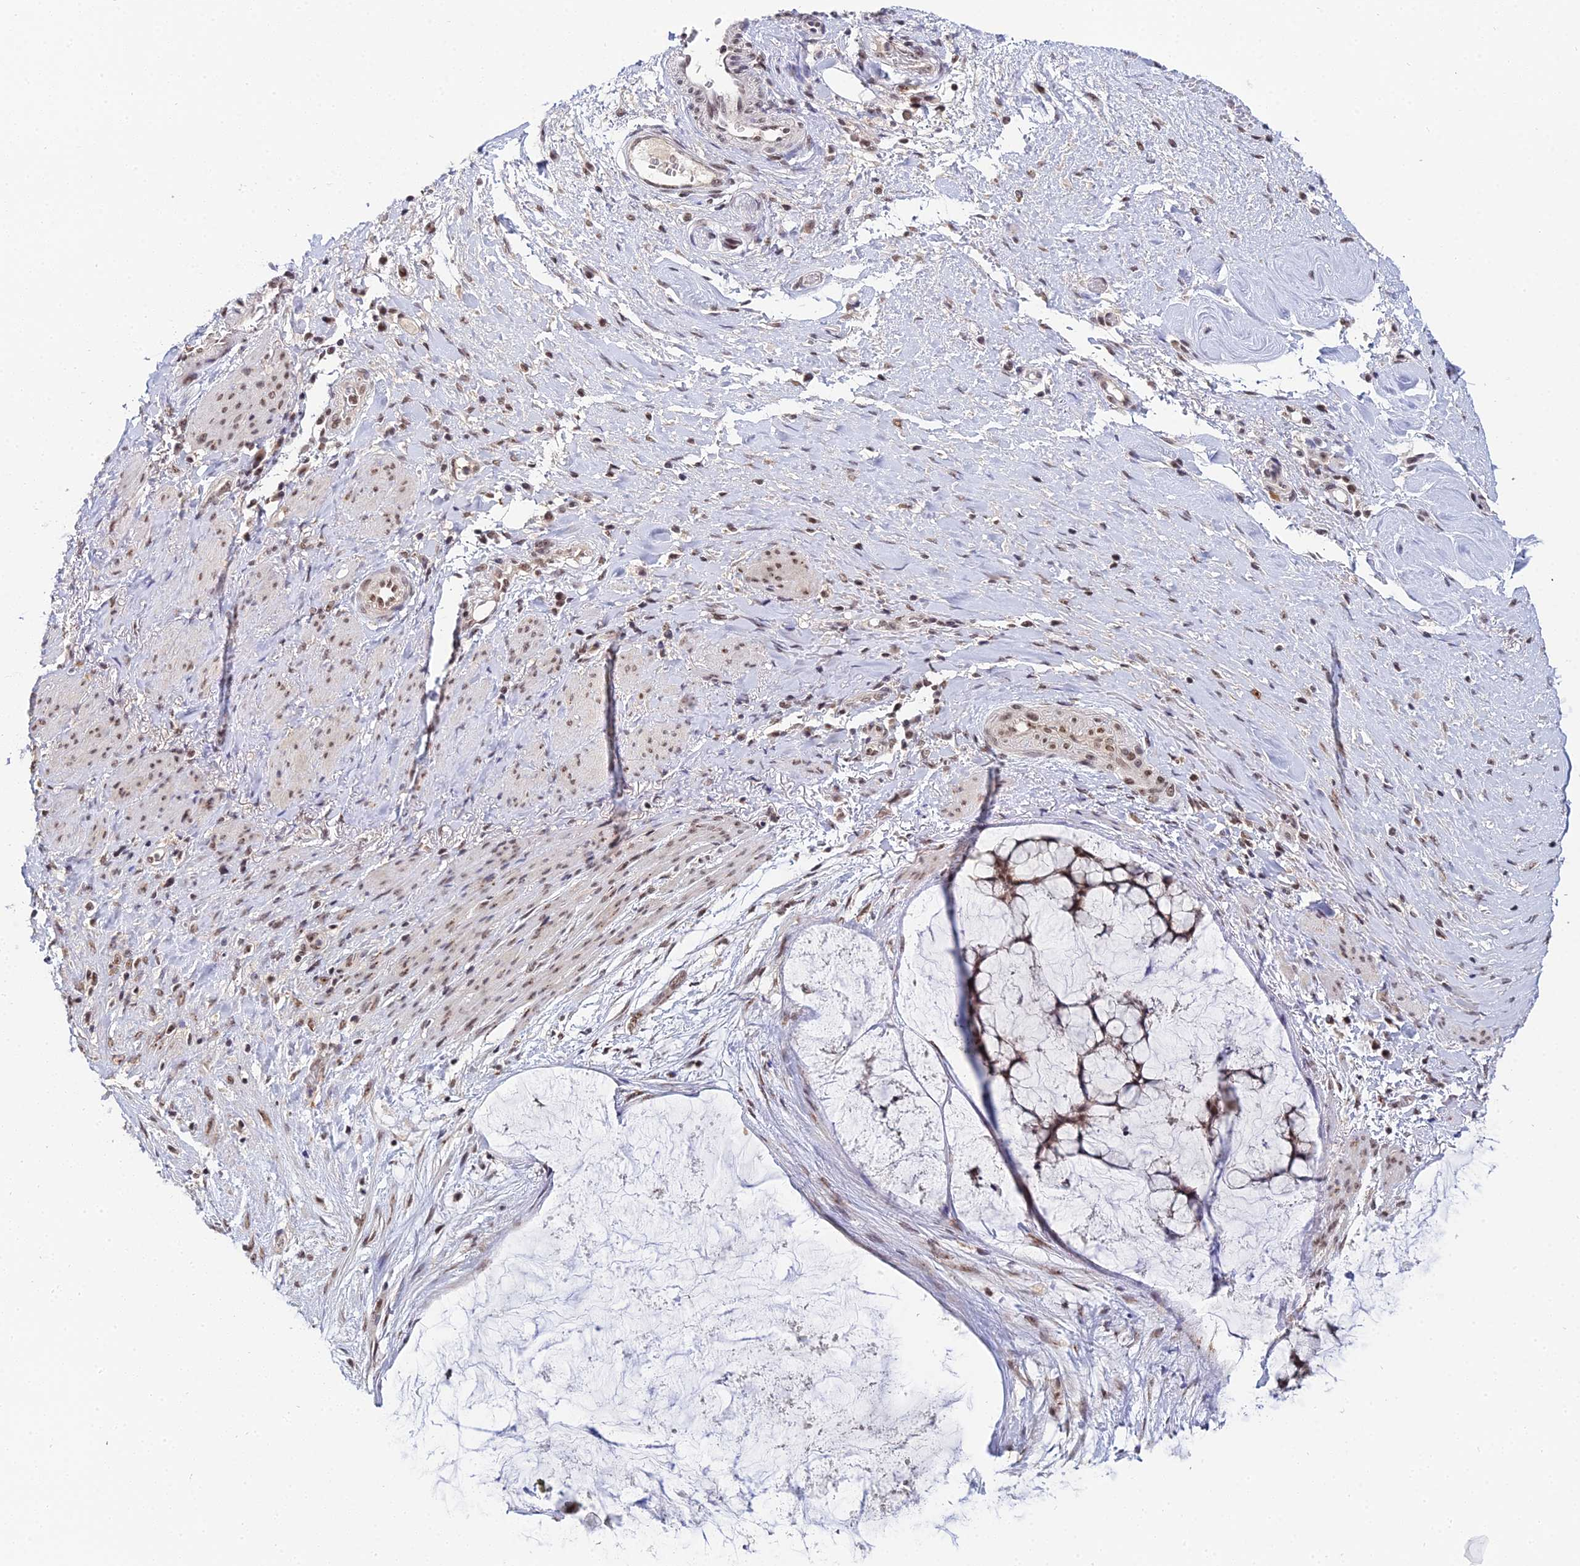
{"staining": {"intensity": "strong", "quantity": ">75%", "location": "nuclear"}, "tissue": "ovarian cancer", "cell_type": "Tumor cells", "image_type": "cancer", "snomed": [{"axis": "morphology", "description": "Cystadenocarcinoma, mucinous, NOS"}, {"axis": "topography", "description": "Ovary"}], "caption": "This photomicrograph exhibits immunohistochemistry (IHC) staining of human ovarian cancer, with high strong nuclear staining in approximately >75% of tumor cells.", "gene": "EXOSC3", "patient": {"sex": "female", "age": 42}}